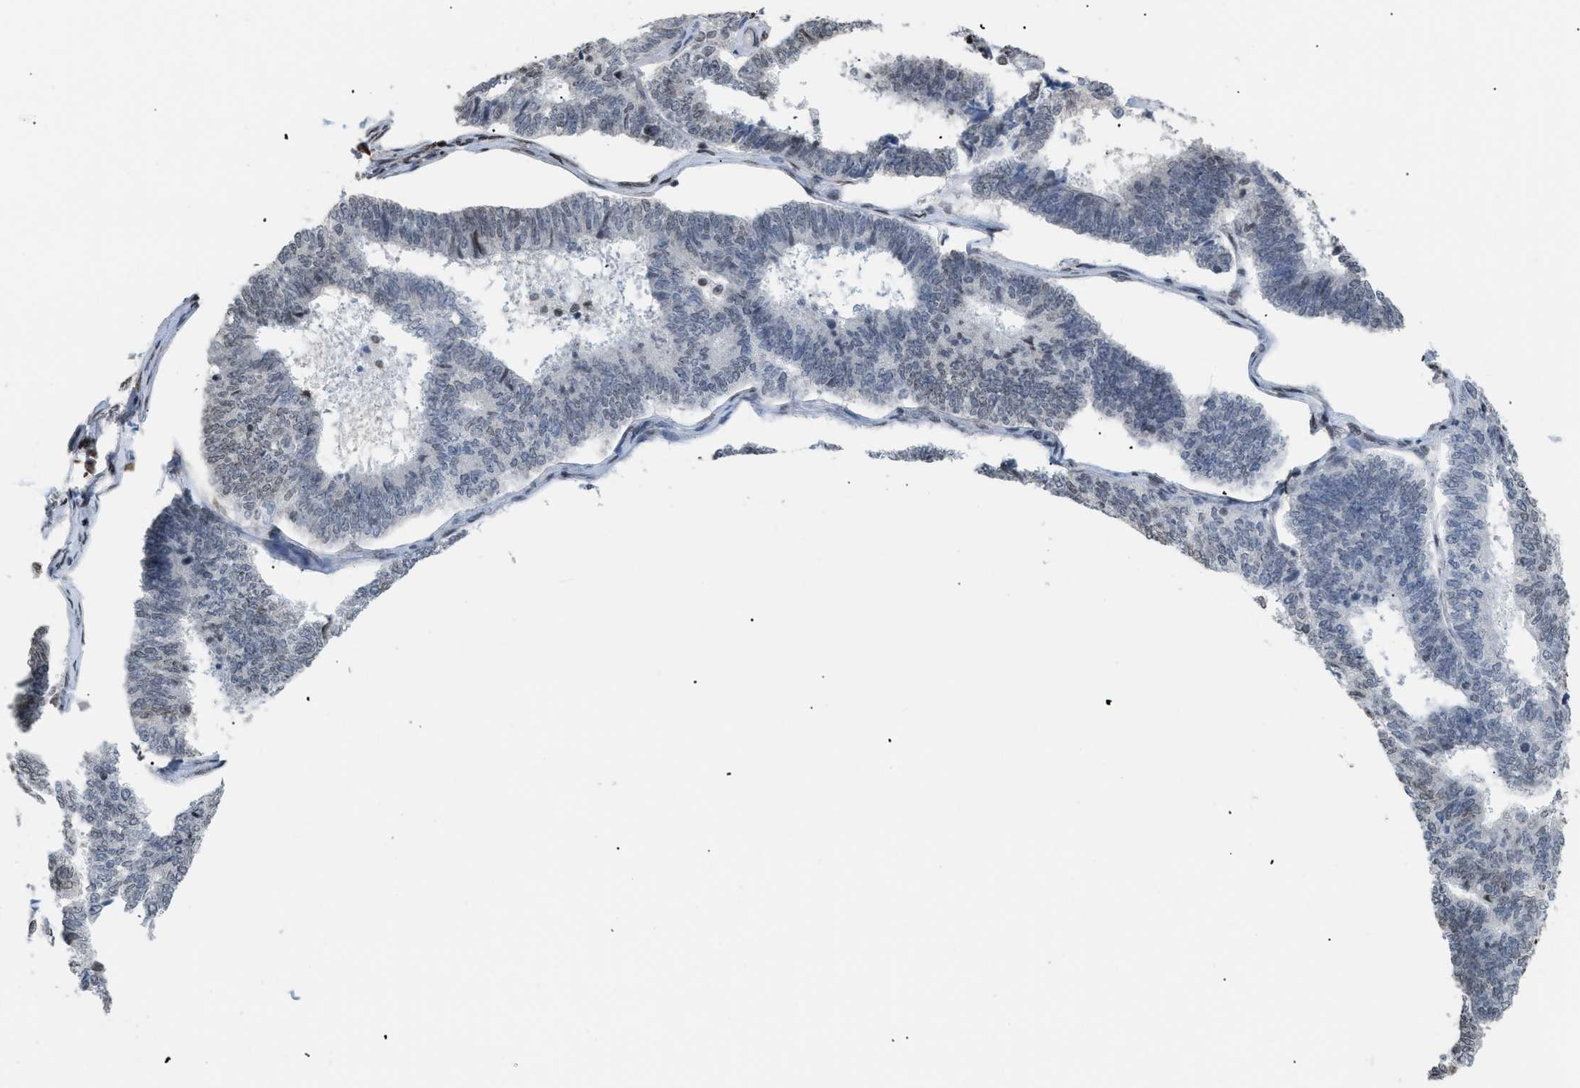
{"staining": {"intensity": "weak", "quantity": "<25%", "location": "nuclear"}, "tissue": "endometrial cancer", "cell_type": "Tumor cells", "image_type": "cancer", "snomed": [{"axis": "morphology", "description": "Adenocarcinoma, NOS"}, {"axis": "topography", "description": "Endometrium"}], "caption": "High power microscopy photomicrograph of an immunohistochemistry (IHC) micrograph of endometrial cancer (adenocarcinoma), revealing no significant expression in tumor cells.", "gene": "HMGN2", "patient": {"sex": "female", "age": 70}}